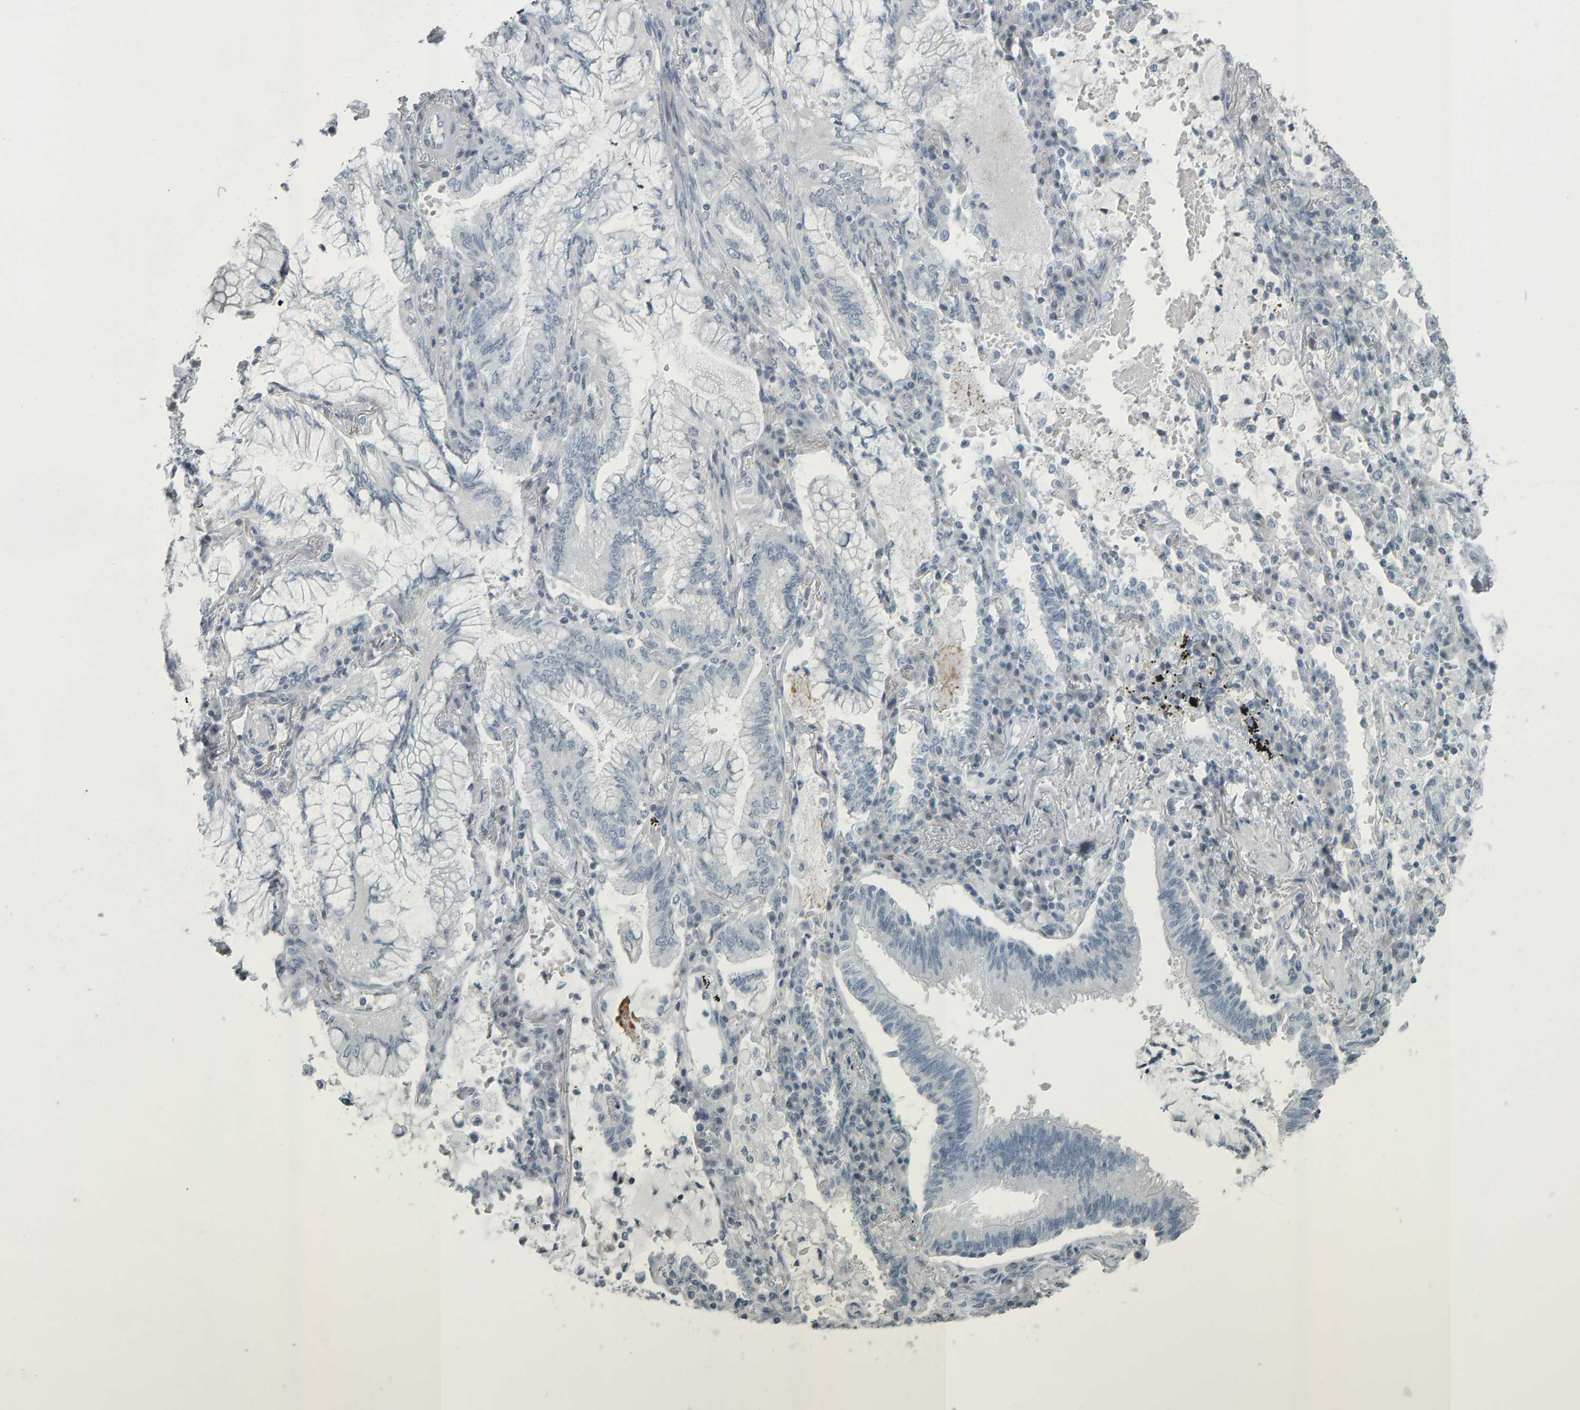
{"staining": {"intensity": "negative", "quantity": "none", "location": "none"}, "tissue": "lung cancer", "cell_type": "Tumor cells", "image_type": "cancer", "snomed": [{"axis": "morphology", "description": "Adenocarcinoma, NOS"}, {"axis": "topography", "description": "Lung"}], "caption": "Immunohistochemistry (IHC) of lung cancer reveals no staining in tumor cells.", "gene": "PYY", "patient": {"sex": "female", "age": 70}}